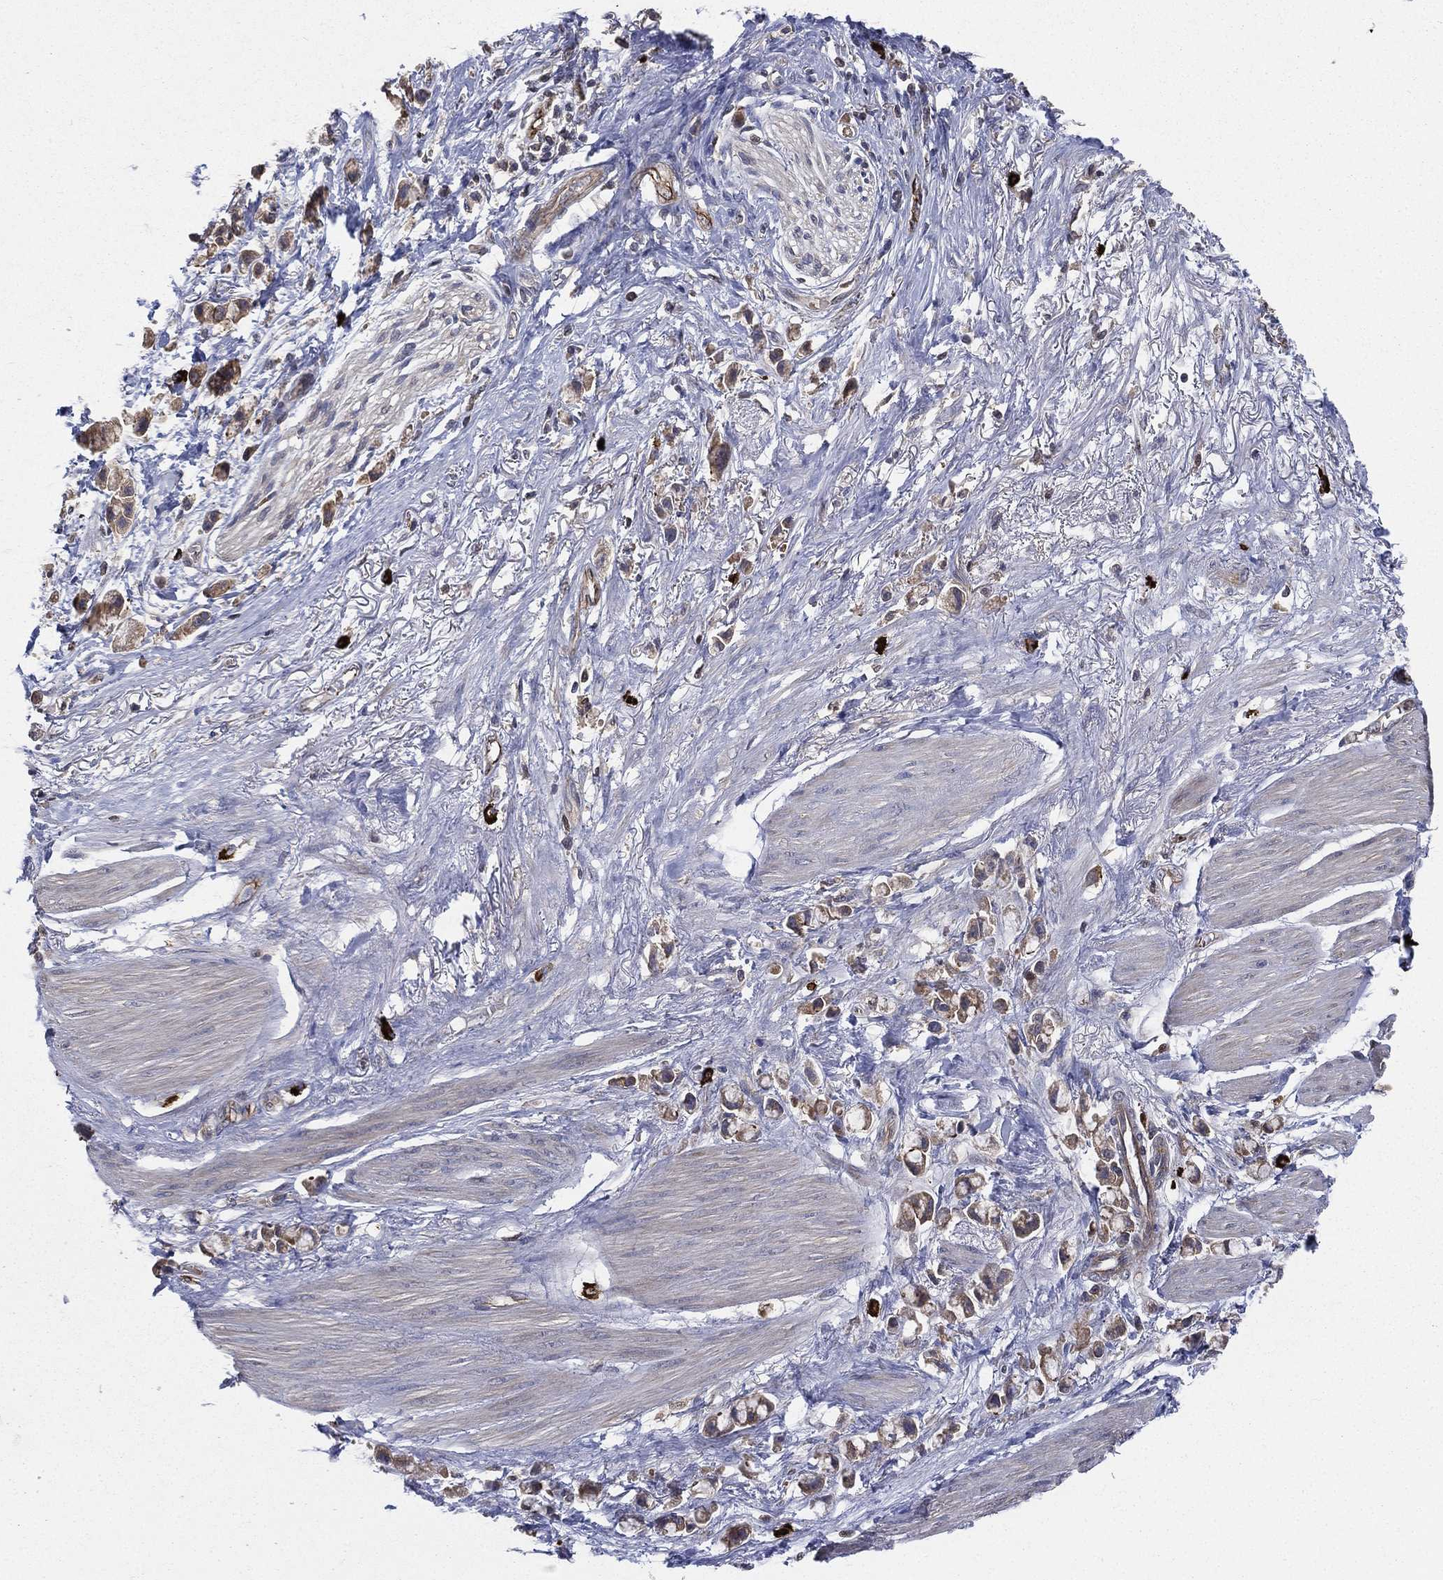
{"staining": {"intensity": "moderate", "quantity": ">75%", "location": "cytoplasmic/membranous"}, "tissue": "stomach cancer", "cell_type": "Tumor cells", "image_type": "cancer", "snomed": [{"axis": "morphology", "description": "Adenocarcinoma, NOS"}, {"axis": "topography", "description": "Stomach"}], "caption": "High-power microscopy captured an immunohistochemistry (IHC) histopathology image of stomach cancer, revealing moderate cytoplasmic/membranous positivity in approximately >75% of tumor cells.", "gene": "SMPD3", "patient": {"sex": "female", "age": 81}}